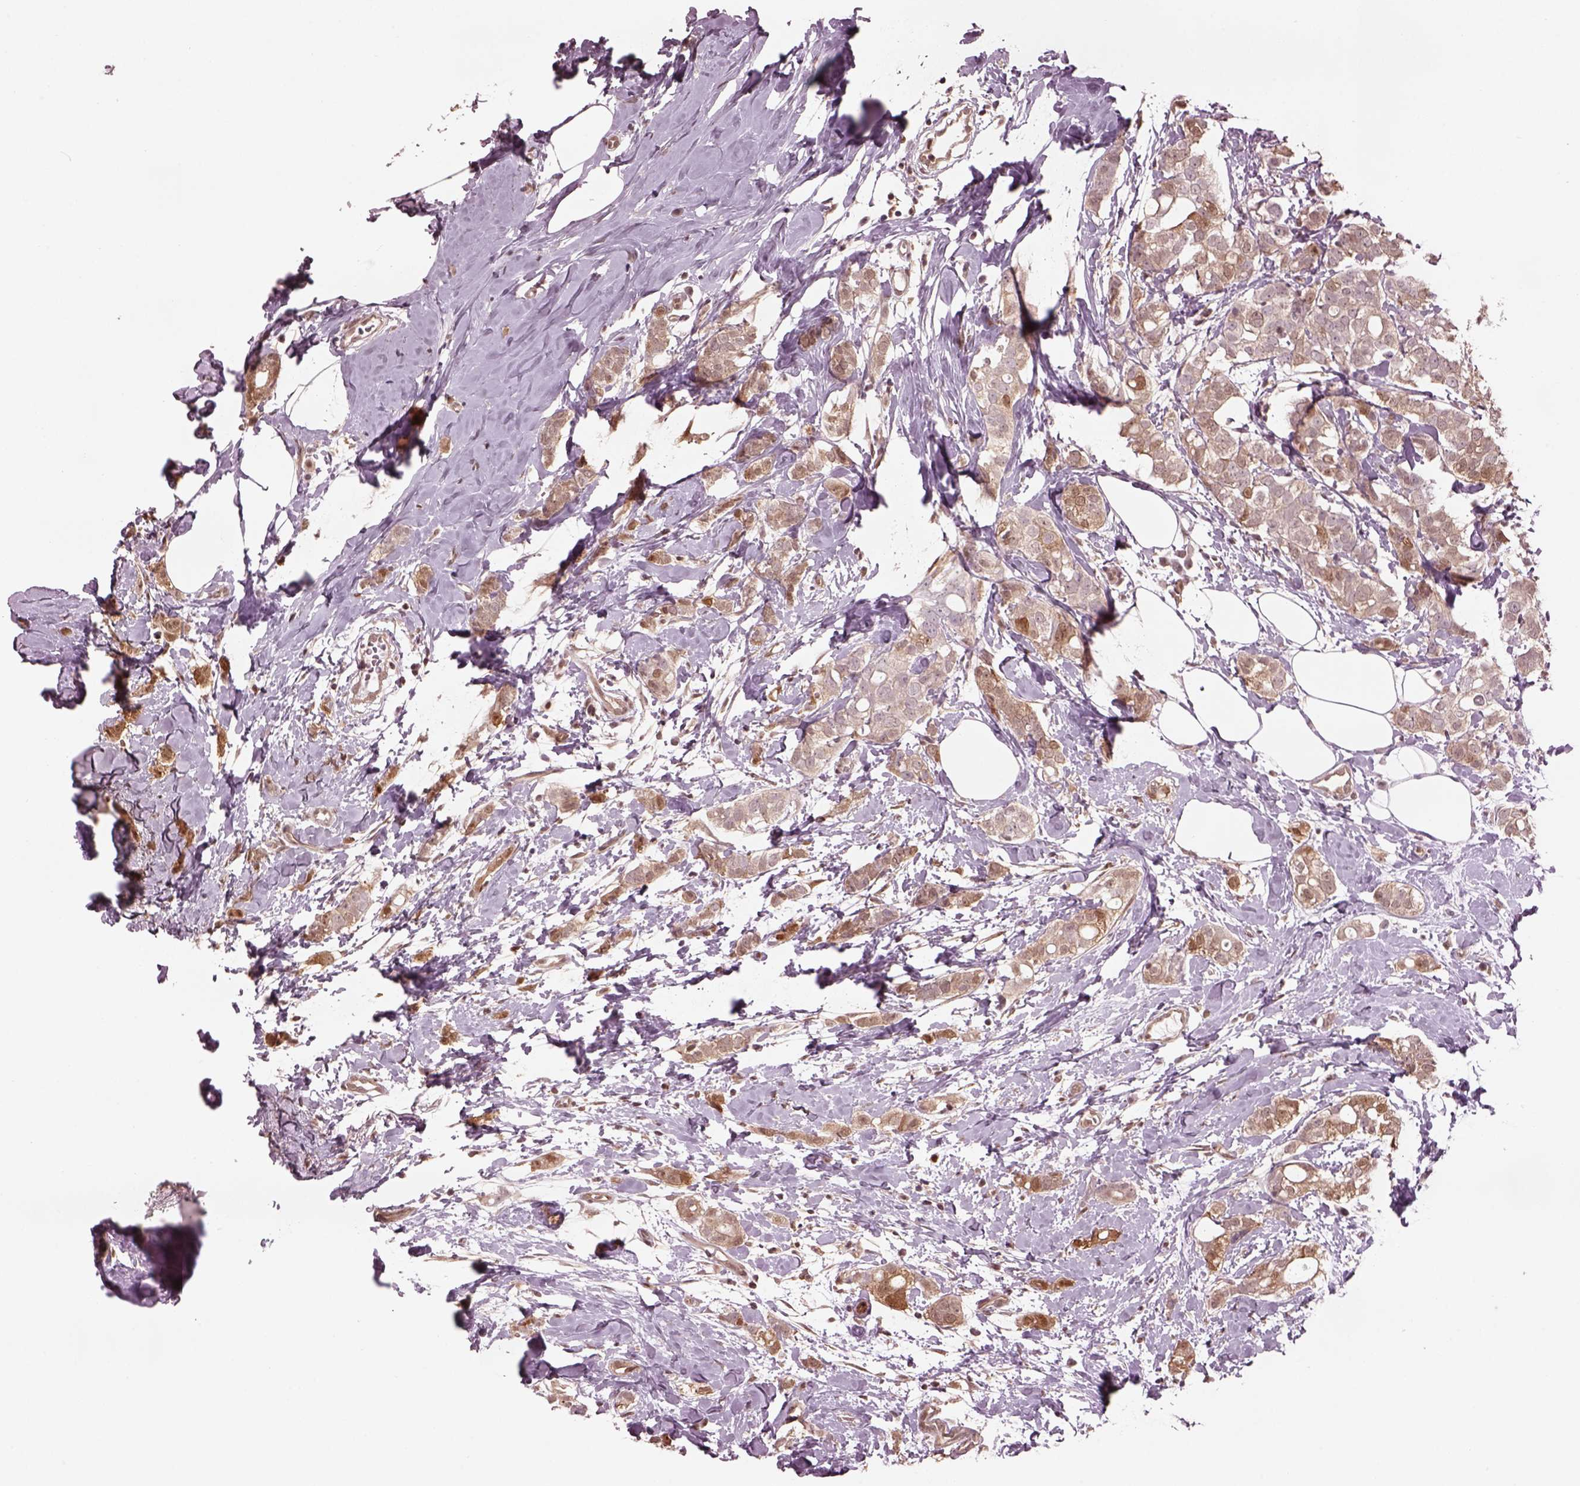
{"staining": {"intensity": "moderate", "quantity": "25%-75%", "location": "cytoplasmic/membranous,nuclear"}, "tissue": "breast cancer", "cell_type": "Tumor cells", "image_type": "cancer", "snomed": [{"axis": "morphology", "description": "Duct carcinoma"}, {"axis": "topography", "description": "Breast"}], "caption": "A high-resolution photomicrograph shows immunohistochemistry staining of breast cancer, which displays moderate cytoplasmic/membranous and nuclear positivity in about 25%-75% of tumor cells.", "gene": "SRI", "patient": {"sex": "female", "age": 40}}